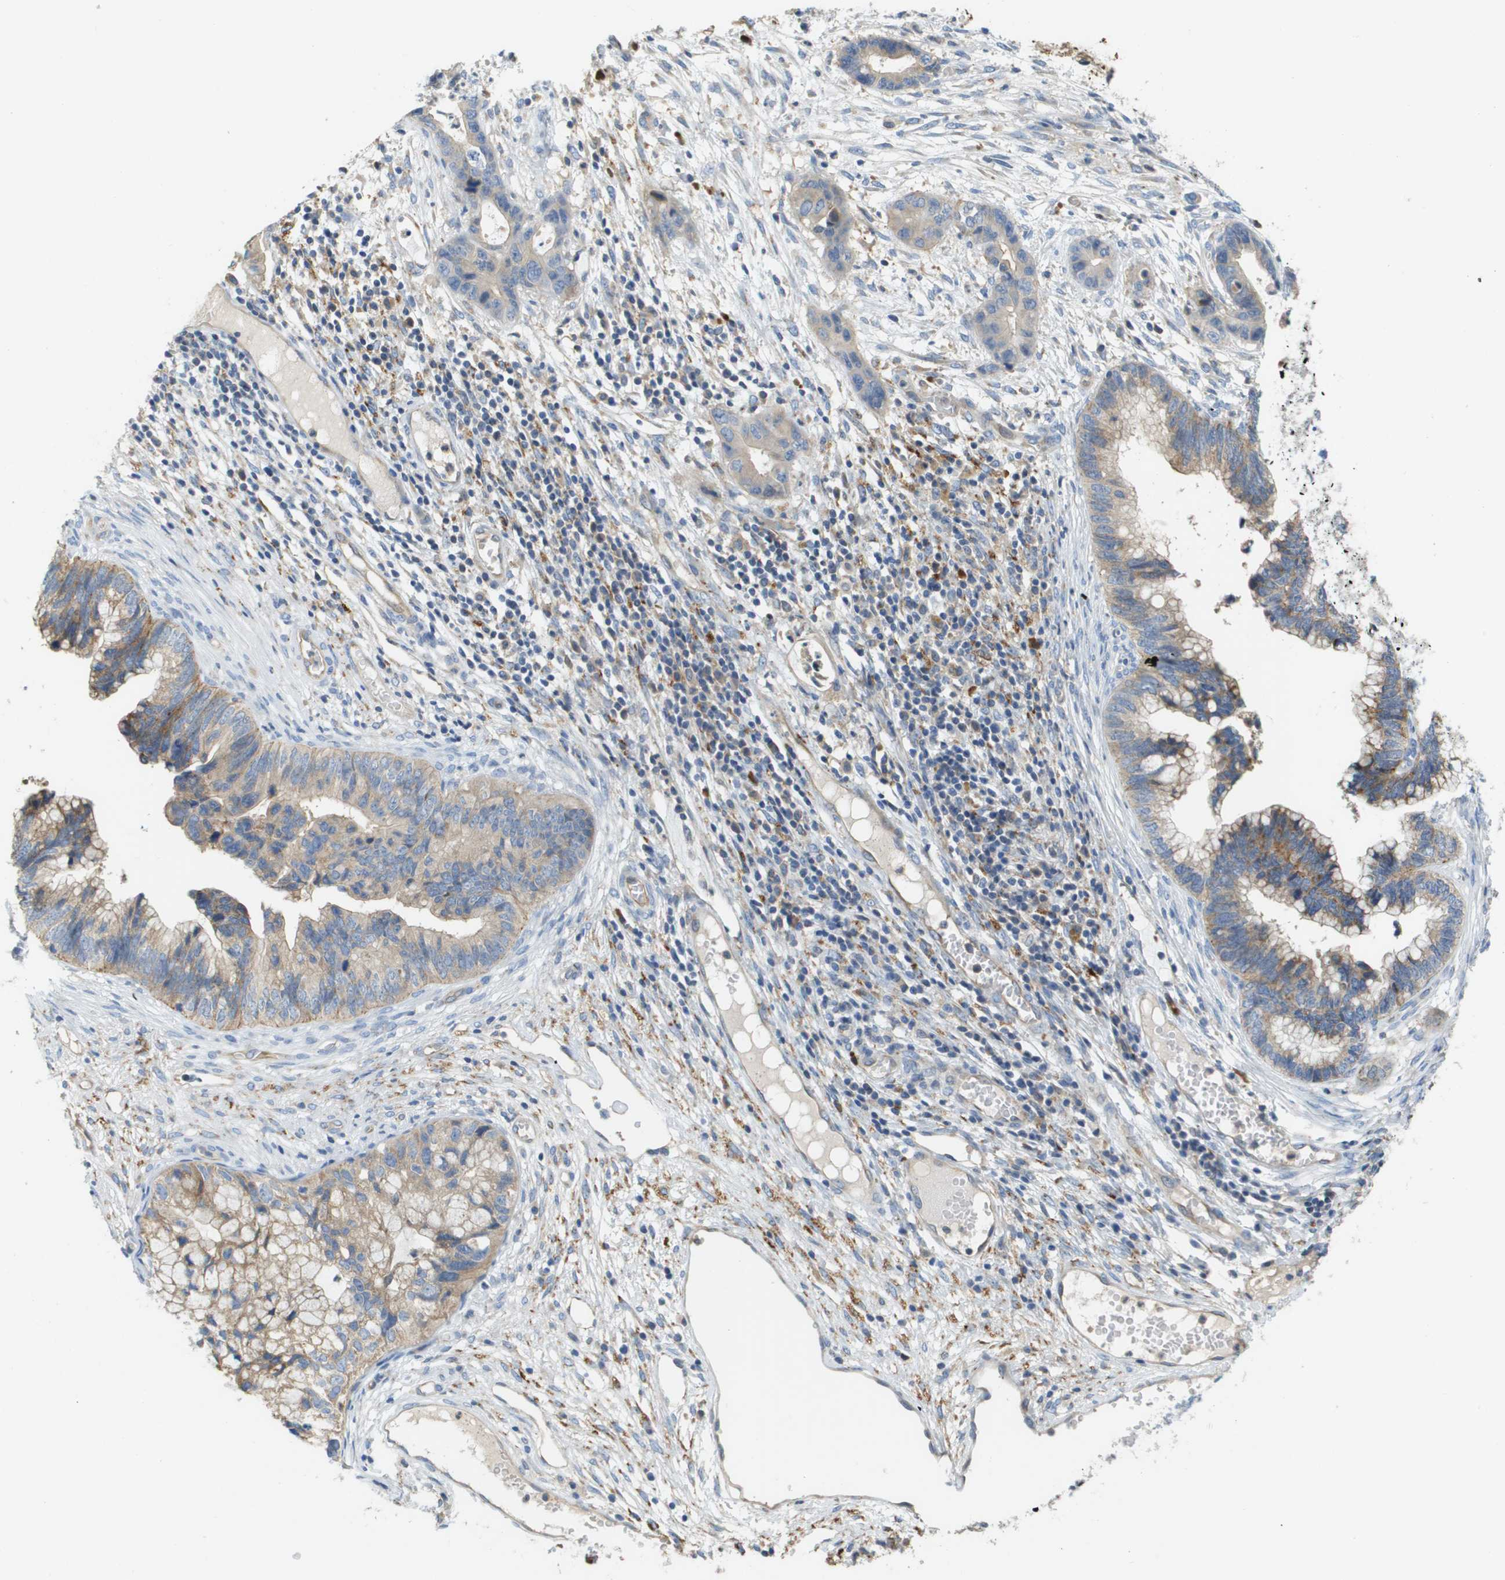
{"staining": {"intensity": "moderate", "quantity": ">75%", "location": "cytoplasmic/membranous"}, "tissue": "cervical cancer", "cell_type": "Tumor cells", "image_type": "cancer", "snomed": [{"axis": "morphology", "description": "Adenocarcinoma, NOS"}, {"axis": "topography", "description": "Cervix"}], "caption": "Human cervical cancer (adenocarcinoma) stained with a brown dye reveals moderate cytoplasmic/membranous positive positivity in about >75% of tumor cells.", "gene": "CASP10", "patient": {"sex": "female", "age": 44}}